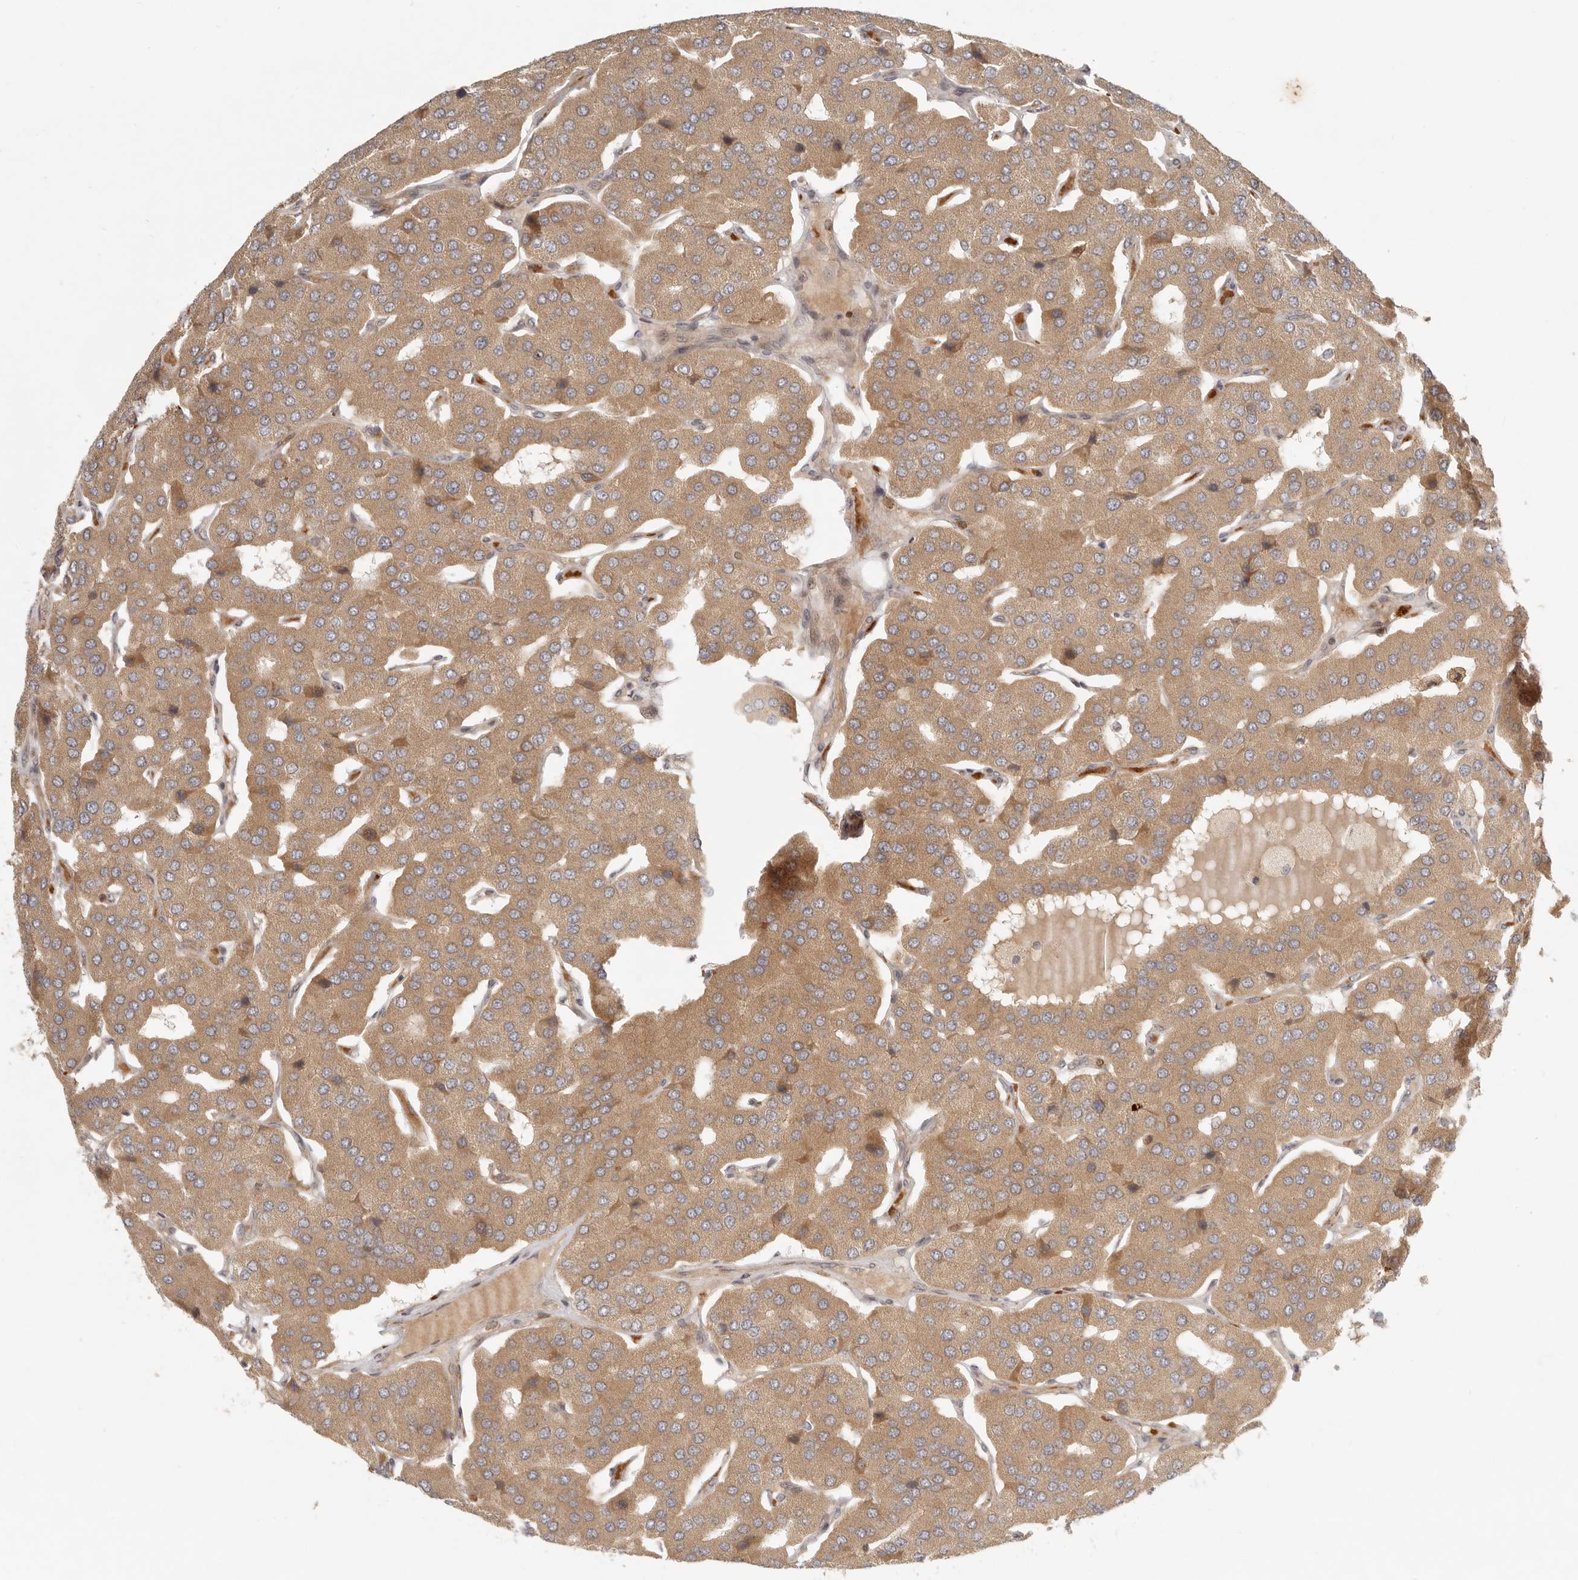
{"staining": {"intensity": "moderate", "quantity": ">75%", "location": "cytoplasmic/membranous"}, "tissue": "parathyroid gland", "cell_type": "Glandular cells", "image_type": "normal", "snomed": [{"axis": "morphology", "description": "Normal tissue, NOS"}, {"axis": "morphology", "description": "Adenoma, NOS"}, {"axis": "topography", "description": "Parathyroid gland"}], "caption": "An image of human parathyroid gland stained for a protein reveals moderate cytoplasmic/membranous brown staining in glandular cells. (IHC, brightfield microscopy, high magnification).", "gene": "AHDC1", "patient": {"sex": "female", "age": 86}}